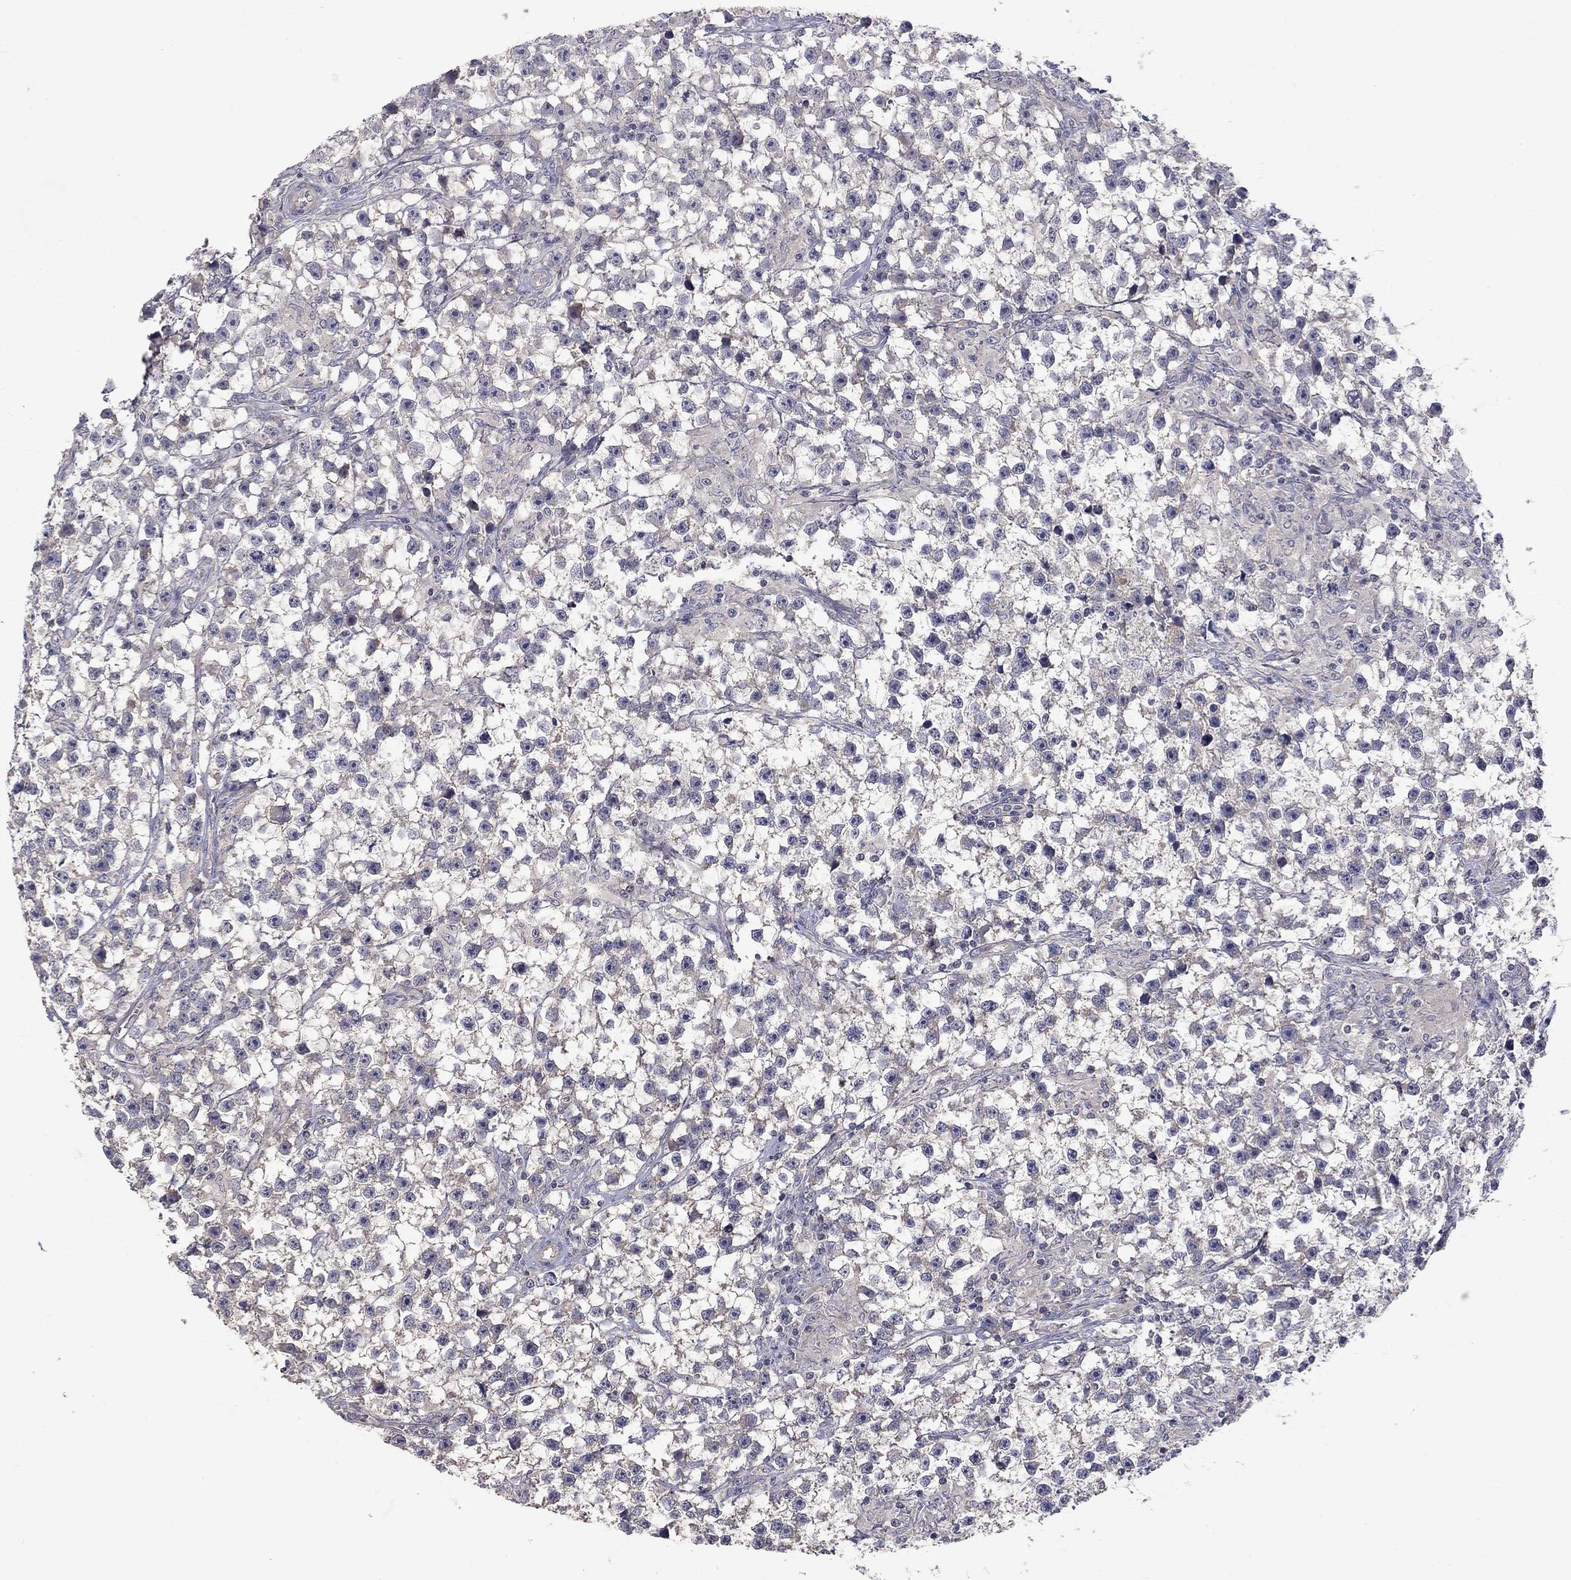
{"staining": {"intensity": "negative", "quantity": "none", "location": "none"}, "tissue": "testis cancer", "cell_type": "Tumor cells", "image_type": "cancer", "snomed": [{"axis": "morphology", "description": "Seminoma, NOS"}, {"axis": "topography", "description": "Testis"}], "caption": "Testis cancer was stained to show a protein in brown. There is no significant expression in tumor cells.", "gene": "SLC39A14", "patient": {"sex": "male", "age": 59}}